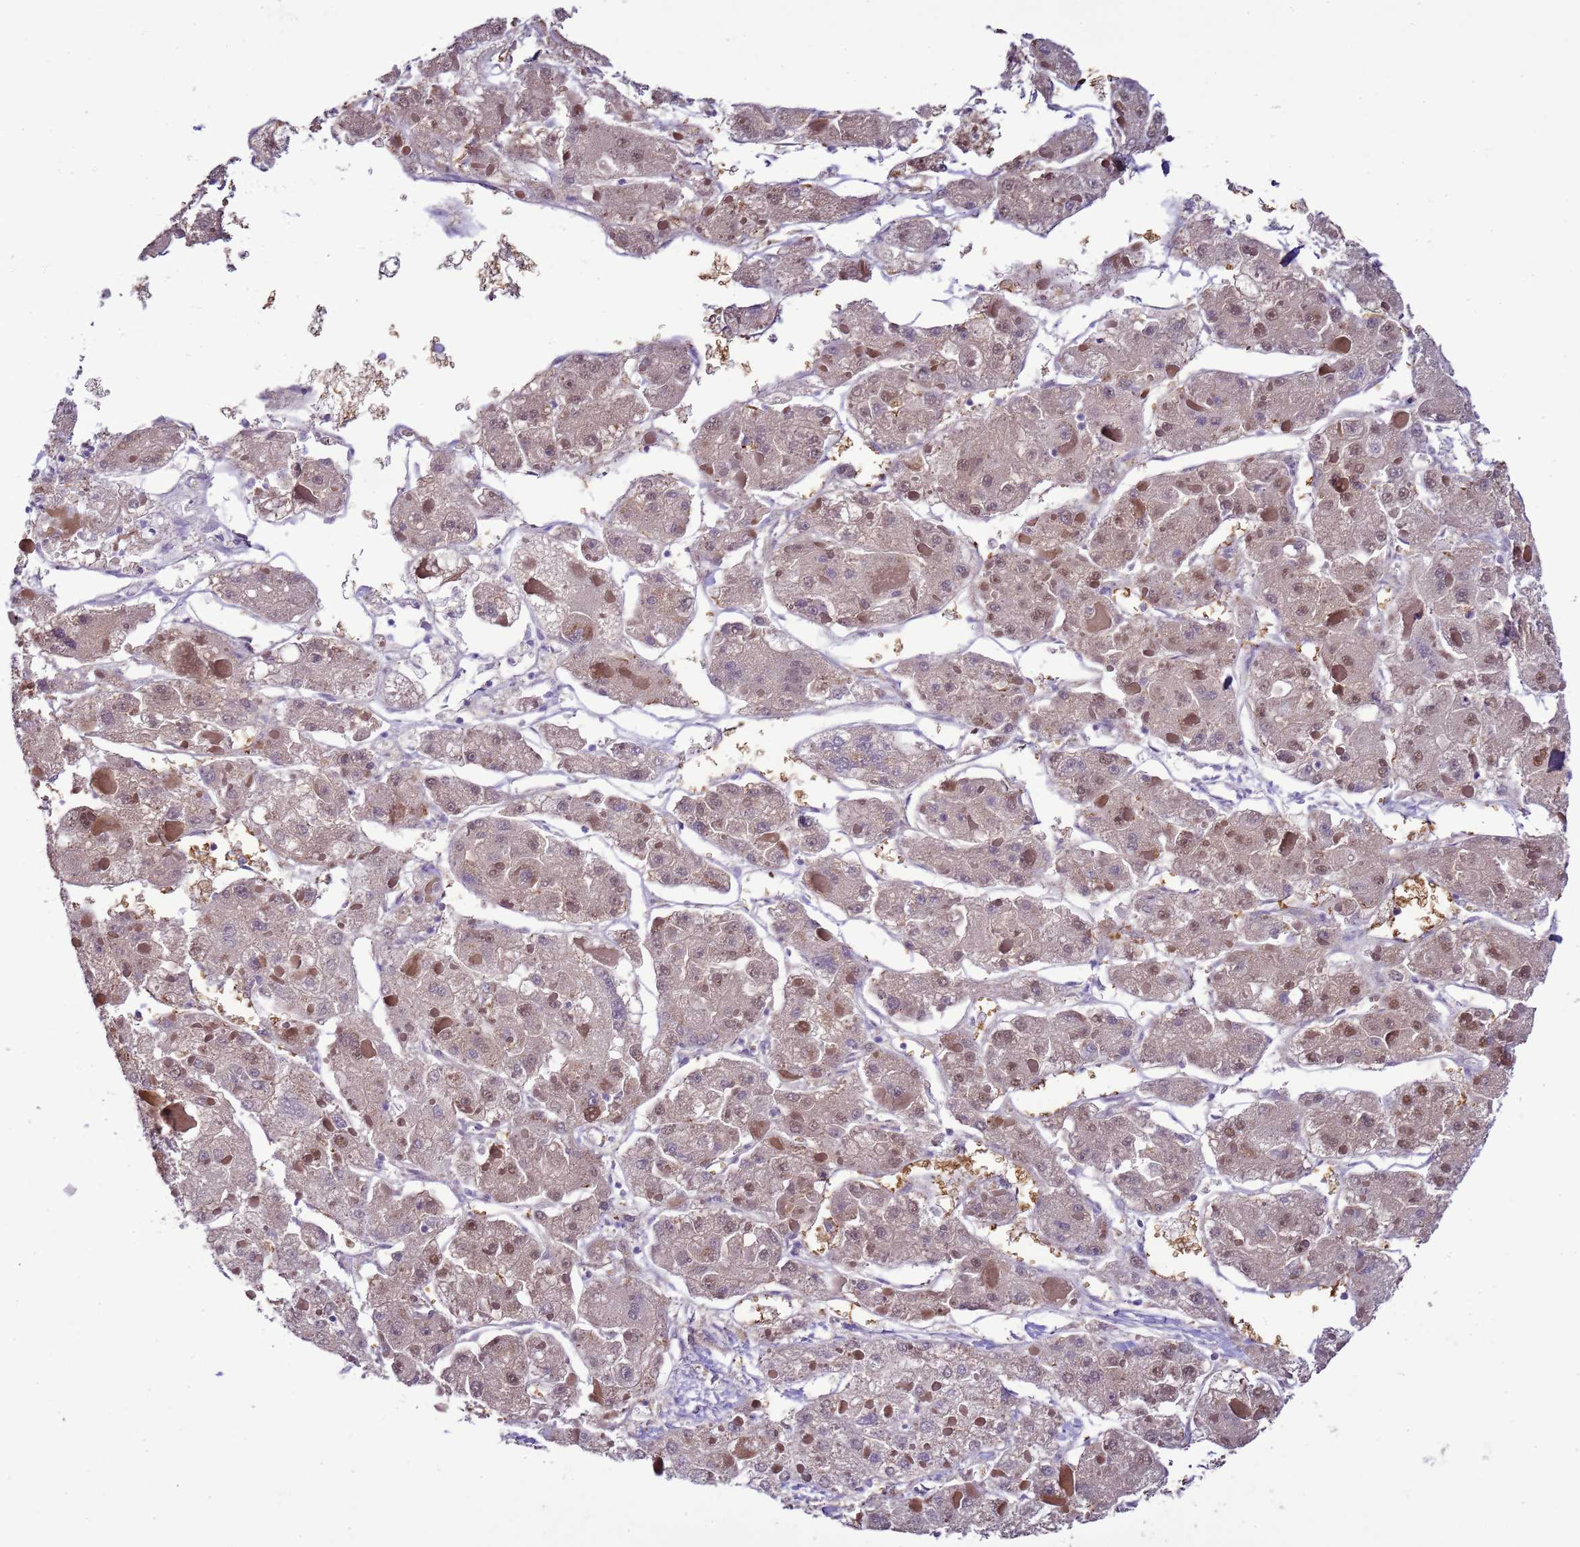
{"staining": {"intensity": "weak", "quantity": "25%-75%", "location": "cytoplasmic/membranous,nuclear"}, "tissue": "liver cancer", "cell_type": "Tumor cells", "image_type": "cancer", "snomed": [{"axis": "morphology", "description": "Carcinoma, Hepatocellular, NOS"}, {"axis": "topography", "description": "Liver"}], "caption": "Tumor cells reveal weak cytoplasmic/membranous and nuclear positivity in about 25%-75% of cells in liver cancer (hepatocellular carcinoma).", "gene": "DDI2", "patient": {"sex": "female", "age": 73}}